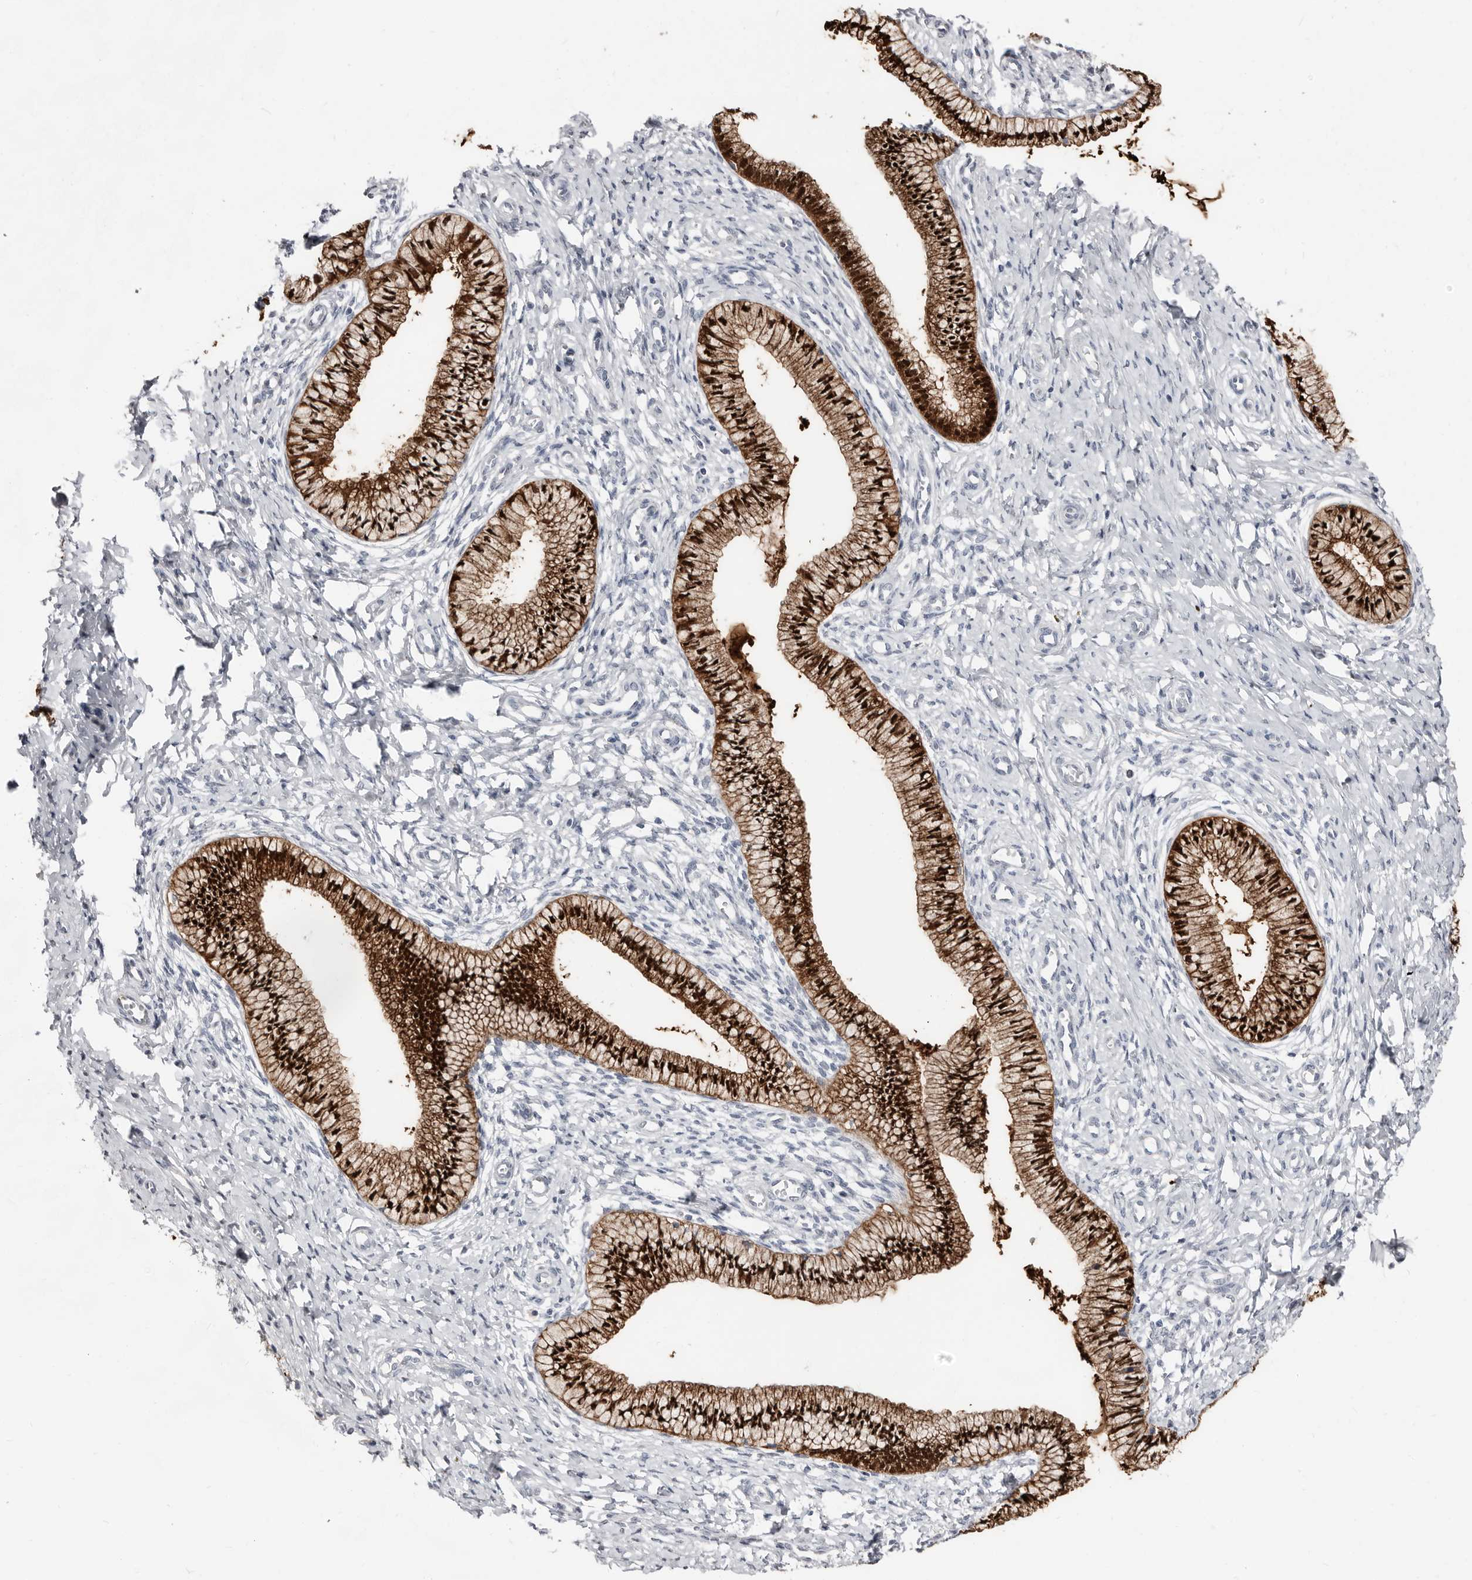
{"staining": {"intensity": "strong", "quantity": ">75%", "location": "cytoplasmic/membranous,nuclear"}, "tissue": "cervix", "cell_type": "Glandular cells", "image_type": "normal", "snomed": [{"axis": "morphology", "description": "Normal tissue, NOS"}, {"axis": "topography", "description": "Cervix"}], "caption": "This is a histology image of IHC staining of normal cervix, which shows strong expression in the cytoplasmic/membranous,nuclear of glandular cells.", "gene": "ASRGL1", "patient": {"sex": "female", "age": 36}}